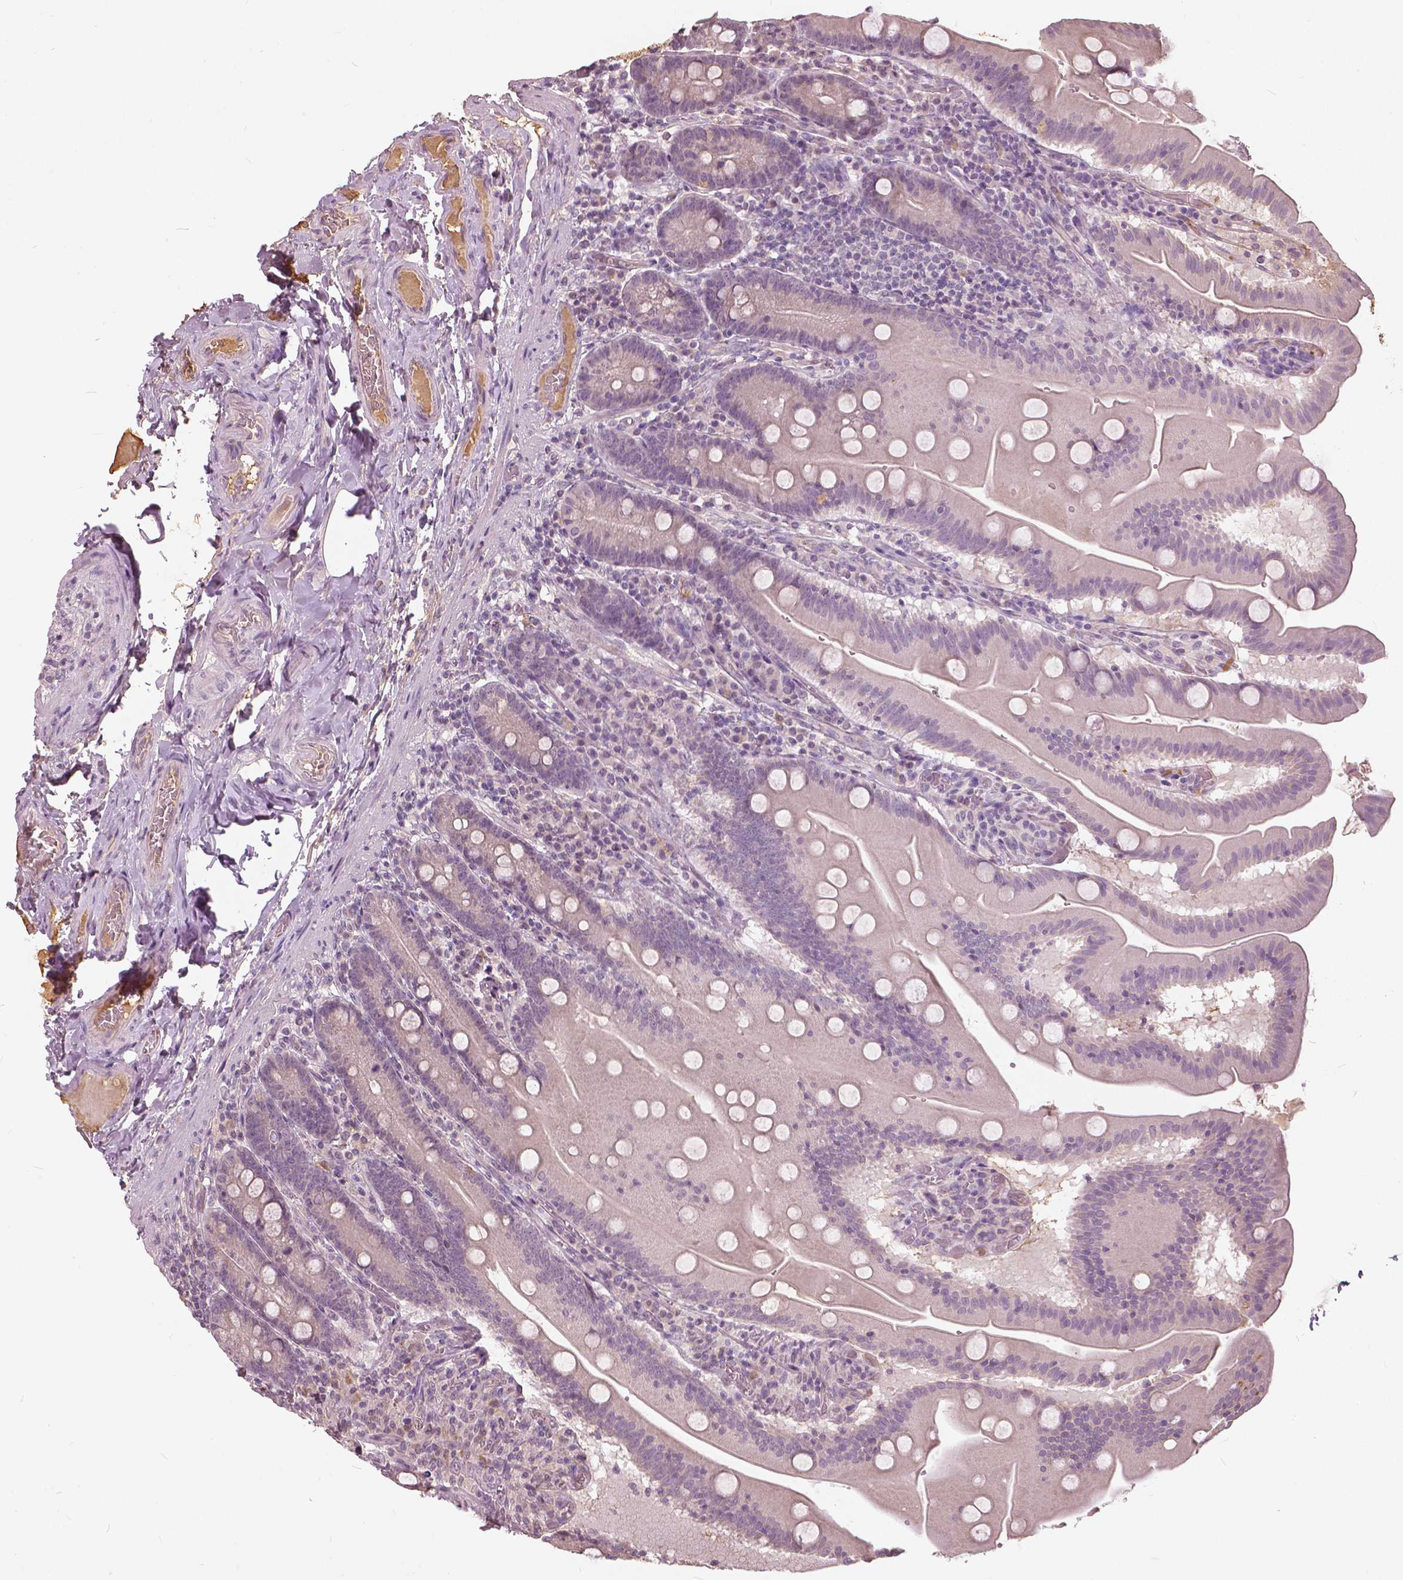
{"staining": {"intensity": "negative", "quantity": "none", "location": "none"}, "tissue": "small intestine", "cell_type": "Glandular cells", "image_type": "normal", "snomed": [{"axis": "morphology", "description": "Normal tissue, NOS"}, {"axis": "topography", "description": "Small intestine"}], "caption": "Protein analysis of benign small intestine reveals no significant positivity in glandular cells. (DAB immunohistochemistry (IHC) with hematoxylin counter stain).", "gene": "ANGPTL4", "patient": {"sex": "male", "age": 37}}